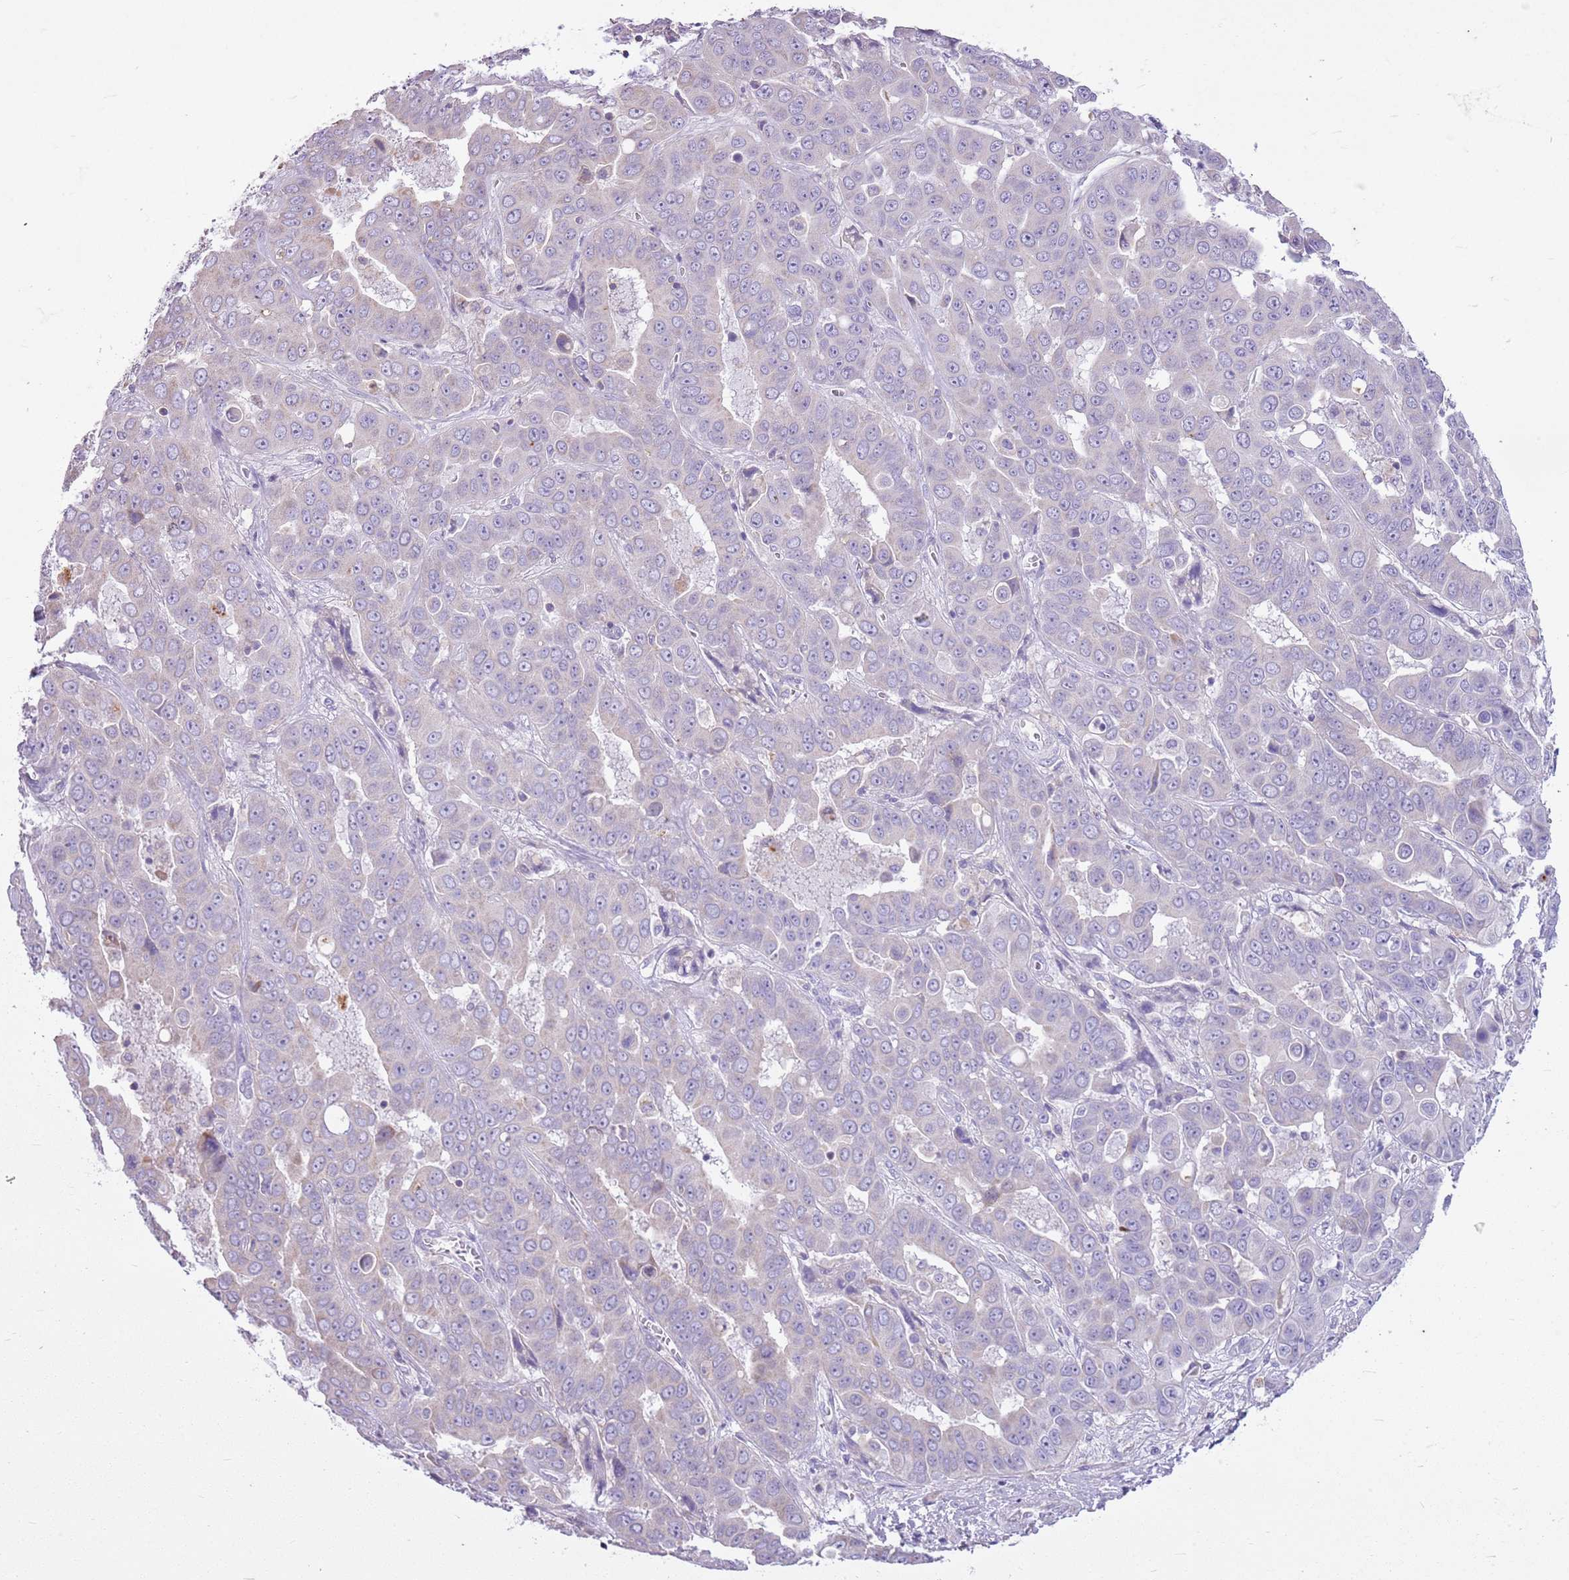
{"staining": {"intensity": "negative", "quantity": "none", "location": "none"}, "tissue": "liver cancer", "cell_type": "Tumor cells", "image_type": "cancer", "snomed": [{"axis": "morphology", "description": "Cholangiocarcinoma"}, {"axis": "topography", "description": "Liver"}], "caption": "Liver cancer (cholangiocarcinoma) stained for a protein using immunohistochemistry (IHC) demonstrates no staining tumor cells.", "gene": "CNPPD1", "patient": {"sex": "female", "age": 52}}